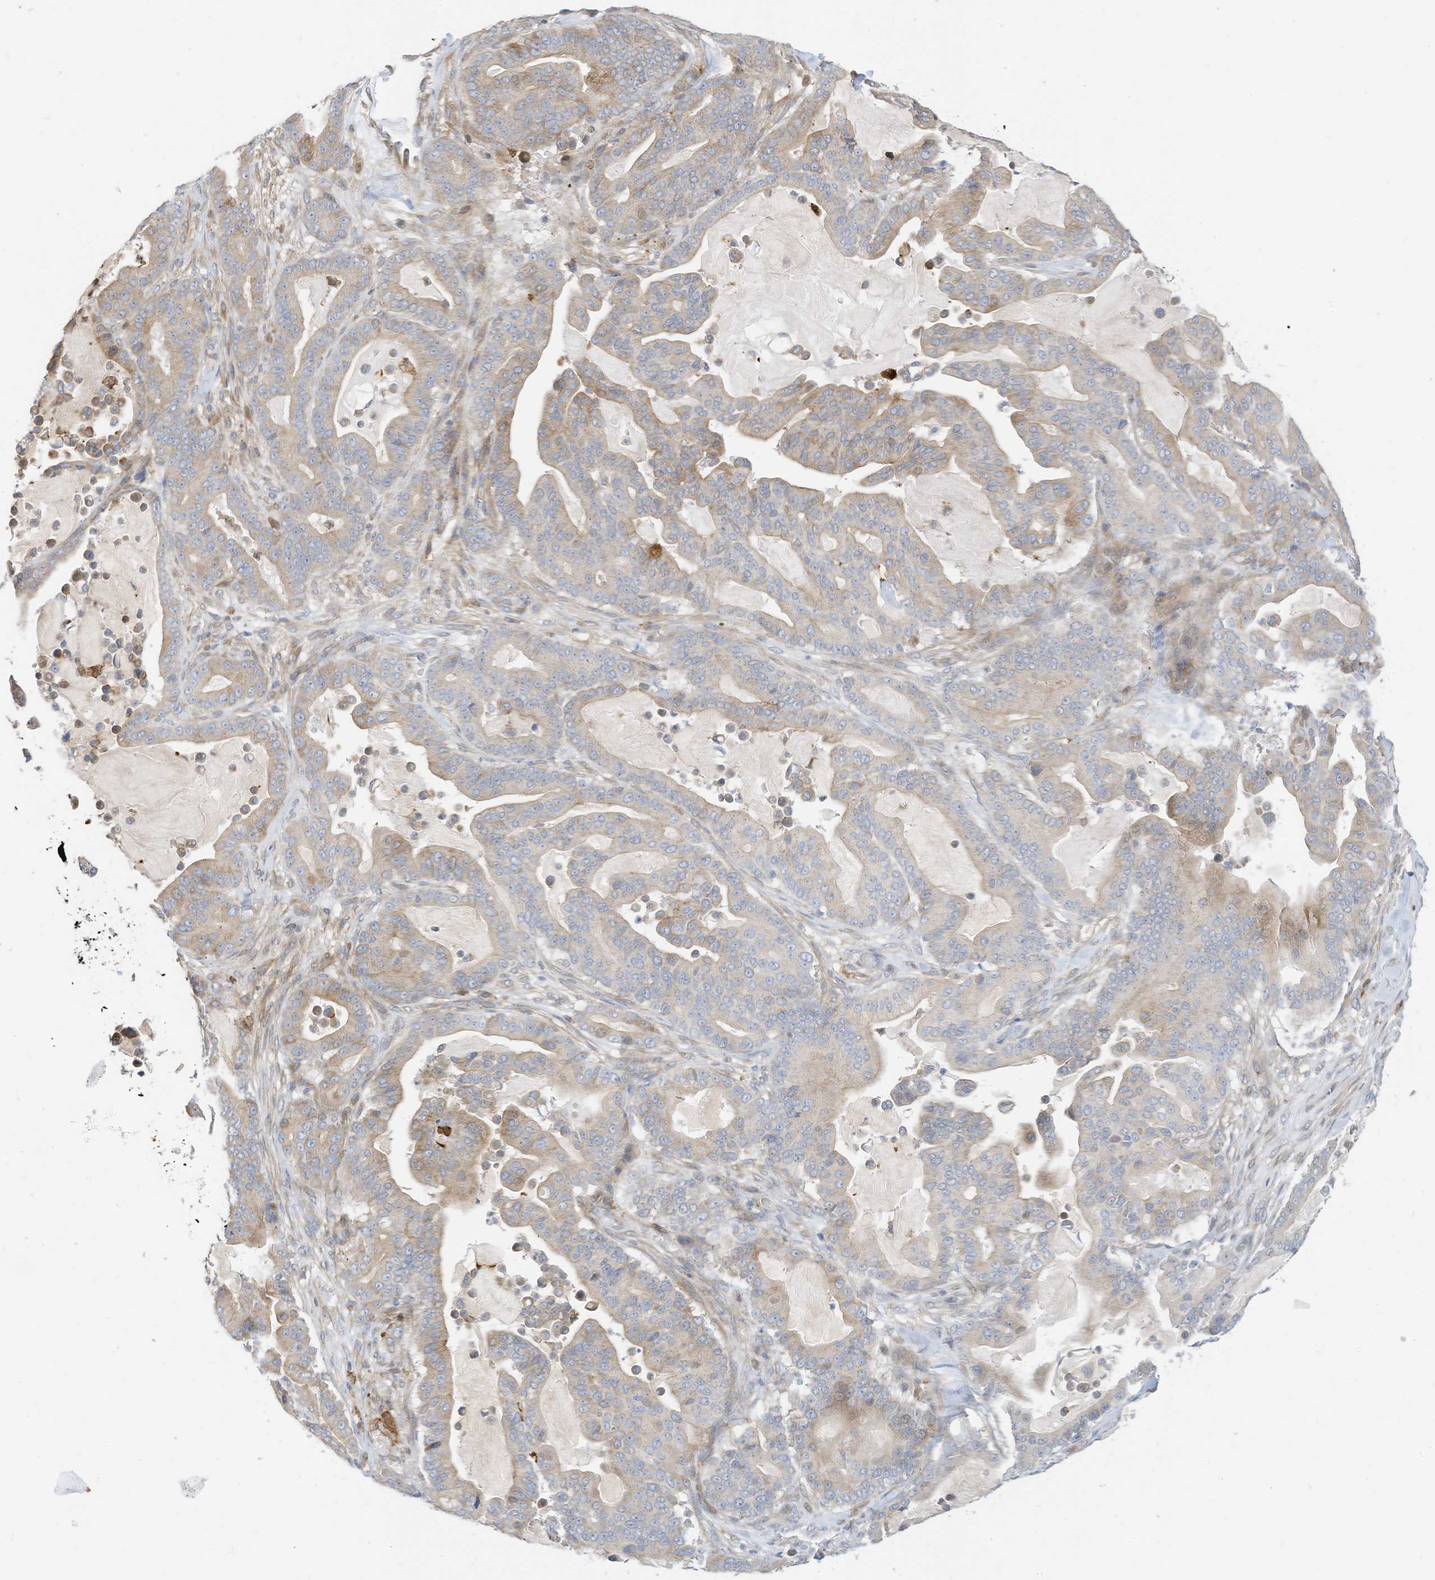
{"staining": {"intensity": "weak", "quantity": "<25%", "location": "cytoplasmic/membranous"}, "tissue": "pancreatic cancer", "cell_type": "Tumor cells", "image_type": "cancer", "snomed": [{"axis": "morphology", "description": "Adenocarcinoma, NOS"}, {"axis": "topography", "description": "Pancreas"}], "caption": "There is no significant staining in tumor cells of pancreatic adenocarcinoma. The staining was performed using DAB to visualize the protein expression in brown, while the nuclei were stained in blue with hematoxylin (Magnification: 20x).", "gene": "ATP13A1", "patient": {"sex": "male", "age": 63}}